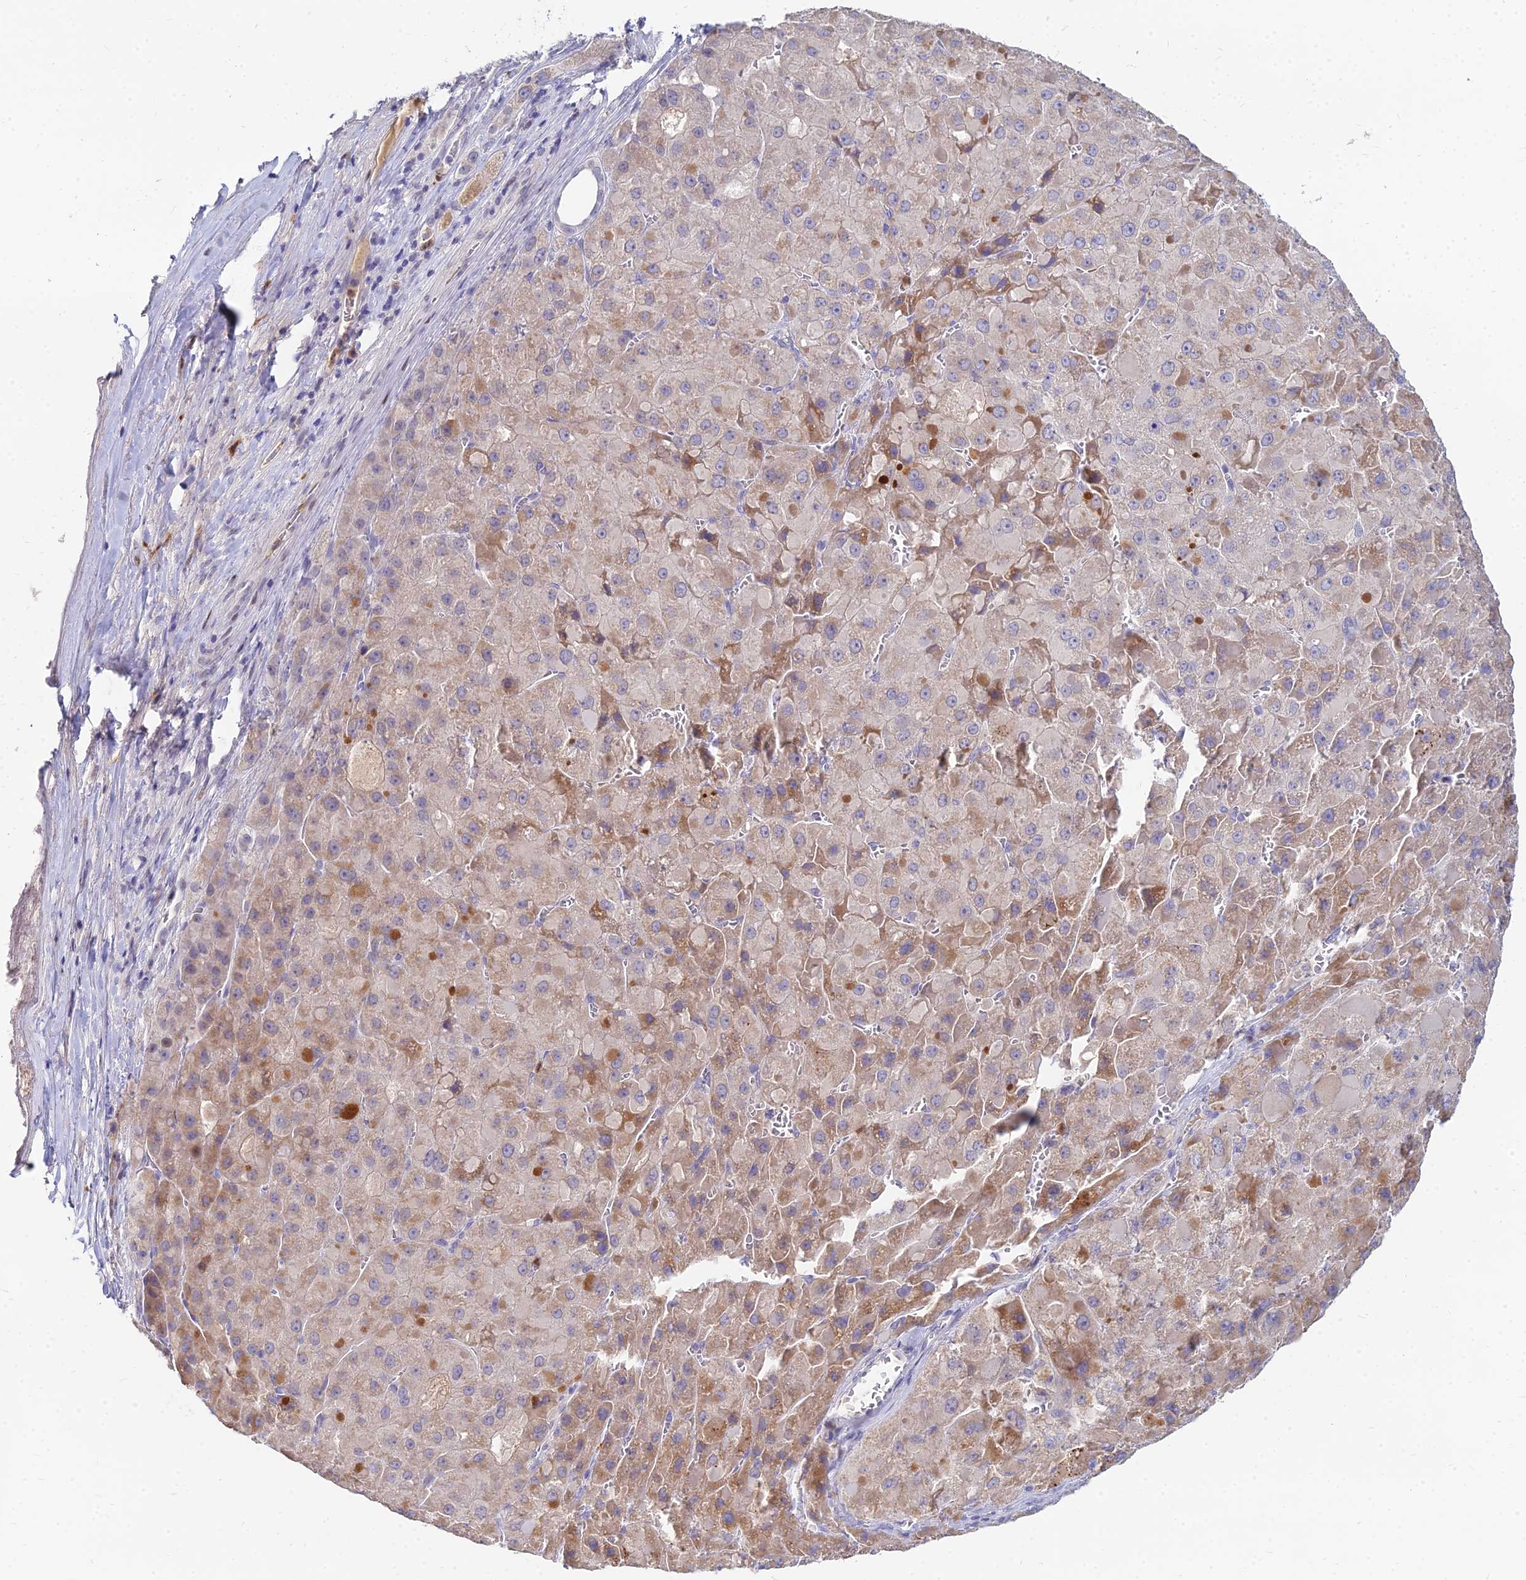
{"staining": {"intensity": "moderate", "quantity": "25%-75%", "location": "cytoplasmic/membranous"}, "tissue": "liver cancer", "cell_type": "Tumor cells", "image_type": "cancer", "snomed": [{"axis": "morphology", "description": "Carcinoma, Hepatocellular, NOS"}, {"axis": "topography", "description": "Liver"}], "caption": "A brown stain highlights moderate cytoplasmic/membranous positivity of a protein in hepatocellular carcinoma (liver) tumor cells. Nuclei are stained in blue.", "gene": "GOLGA6D", "patient": {"sex": "female", "age": 73}}